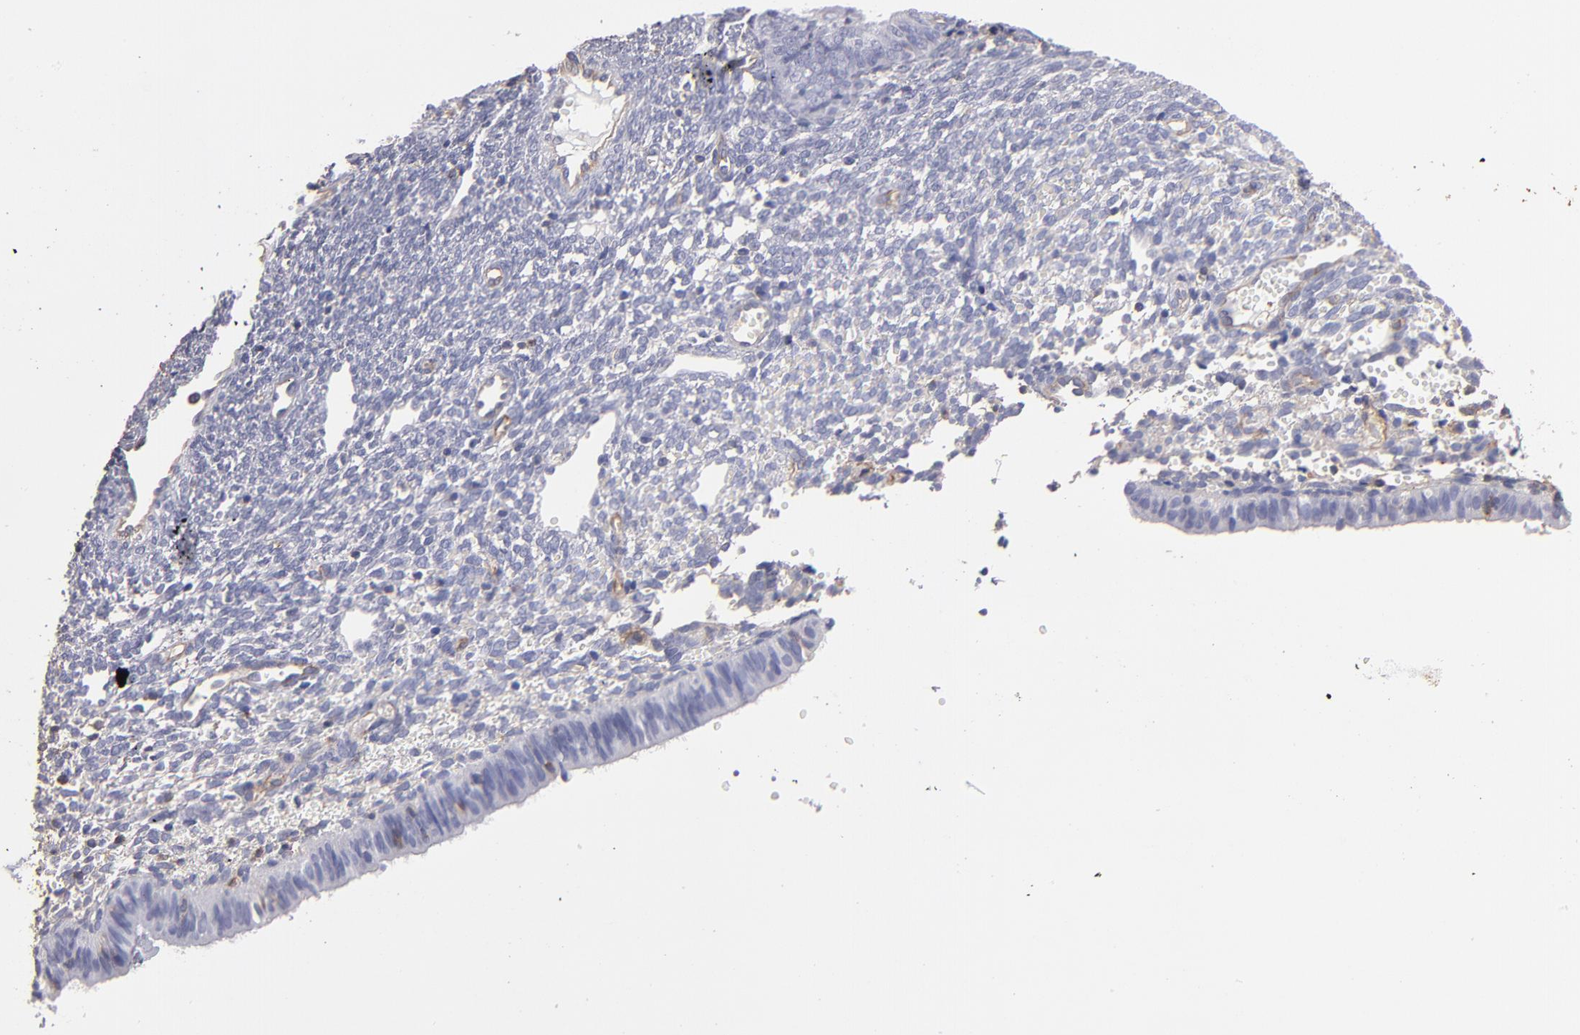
{"staining": {"intensity": "negative", "quantity": "none", "location": "none"}, "tissue": "endometrium", "cell_type": "Cells in endometrial stroma", "image_type": "normal", "snomed": [{"axis": "morphology", "description": "Normal tissue, NOS"}, {"axis": "topography", "description": "Endometrium"}], "caption": "The immunohistochemistry (IHC) micrograph has no significant staining in cells in endometrial stroma of endometrium. (DAB (3,3'-diaminobenzidine) IHC, high magnification).", "gene": "ABCB1", "patient": {"sex": "female", "age": 61}}